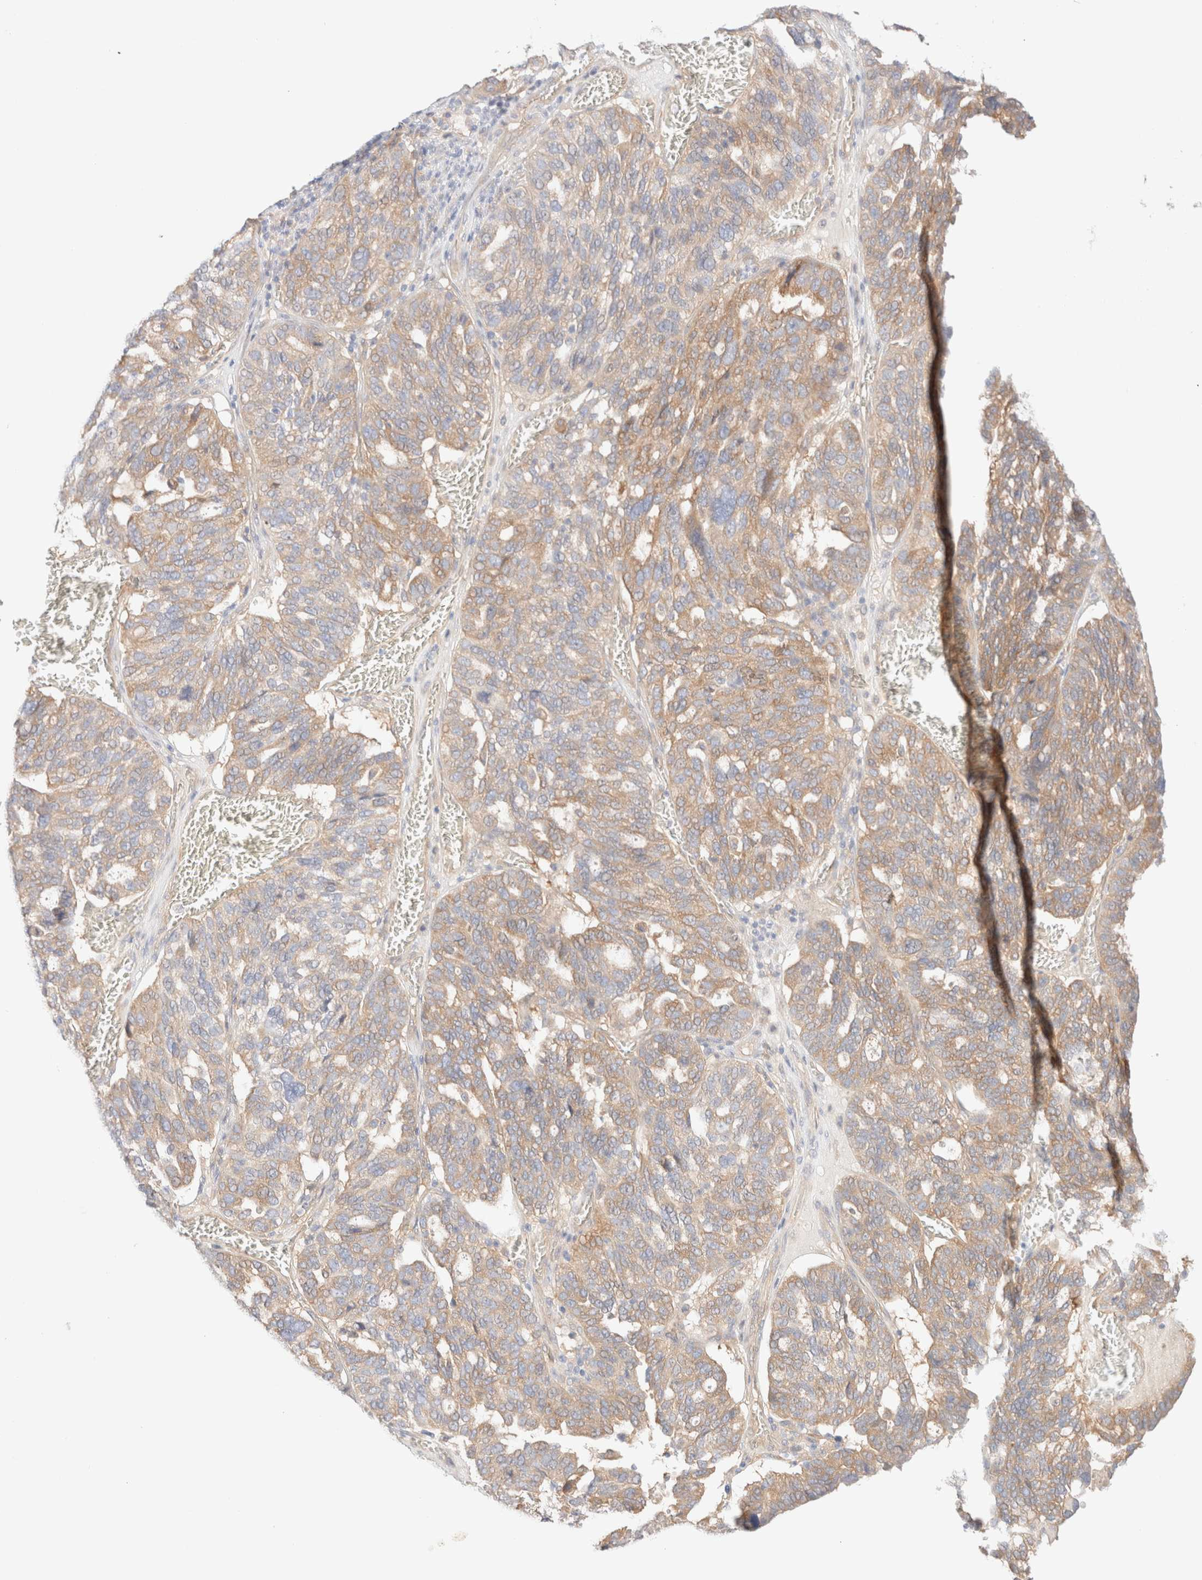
{"staining": {"intensity": "weak", "quantity": ">75%", "location": "cytoplasmic/membranous"}, "tissue": "ovarian cancer", "cell_type": "Tumor cells", "image_type": "cancer", "snomed": [{"axis": "morphology", "description": "Cystadenocarcinoma, serous, NOS"}, {"axis": "topography", "description": "Ovary"}], "caption": "The micrograph shows a brown stain indicating the presence of a protein in the cytoplasmic/membranous of tumor cells in ovarian cancer.", "gene": "NIBAN2", "patient": {"sex": "female", "age": 59}}